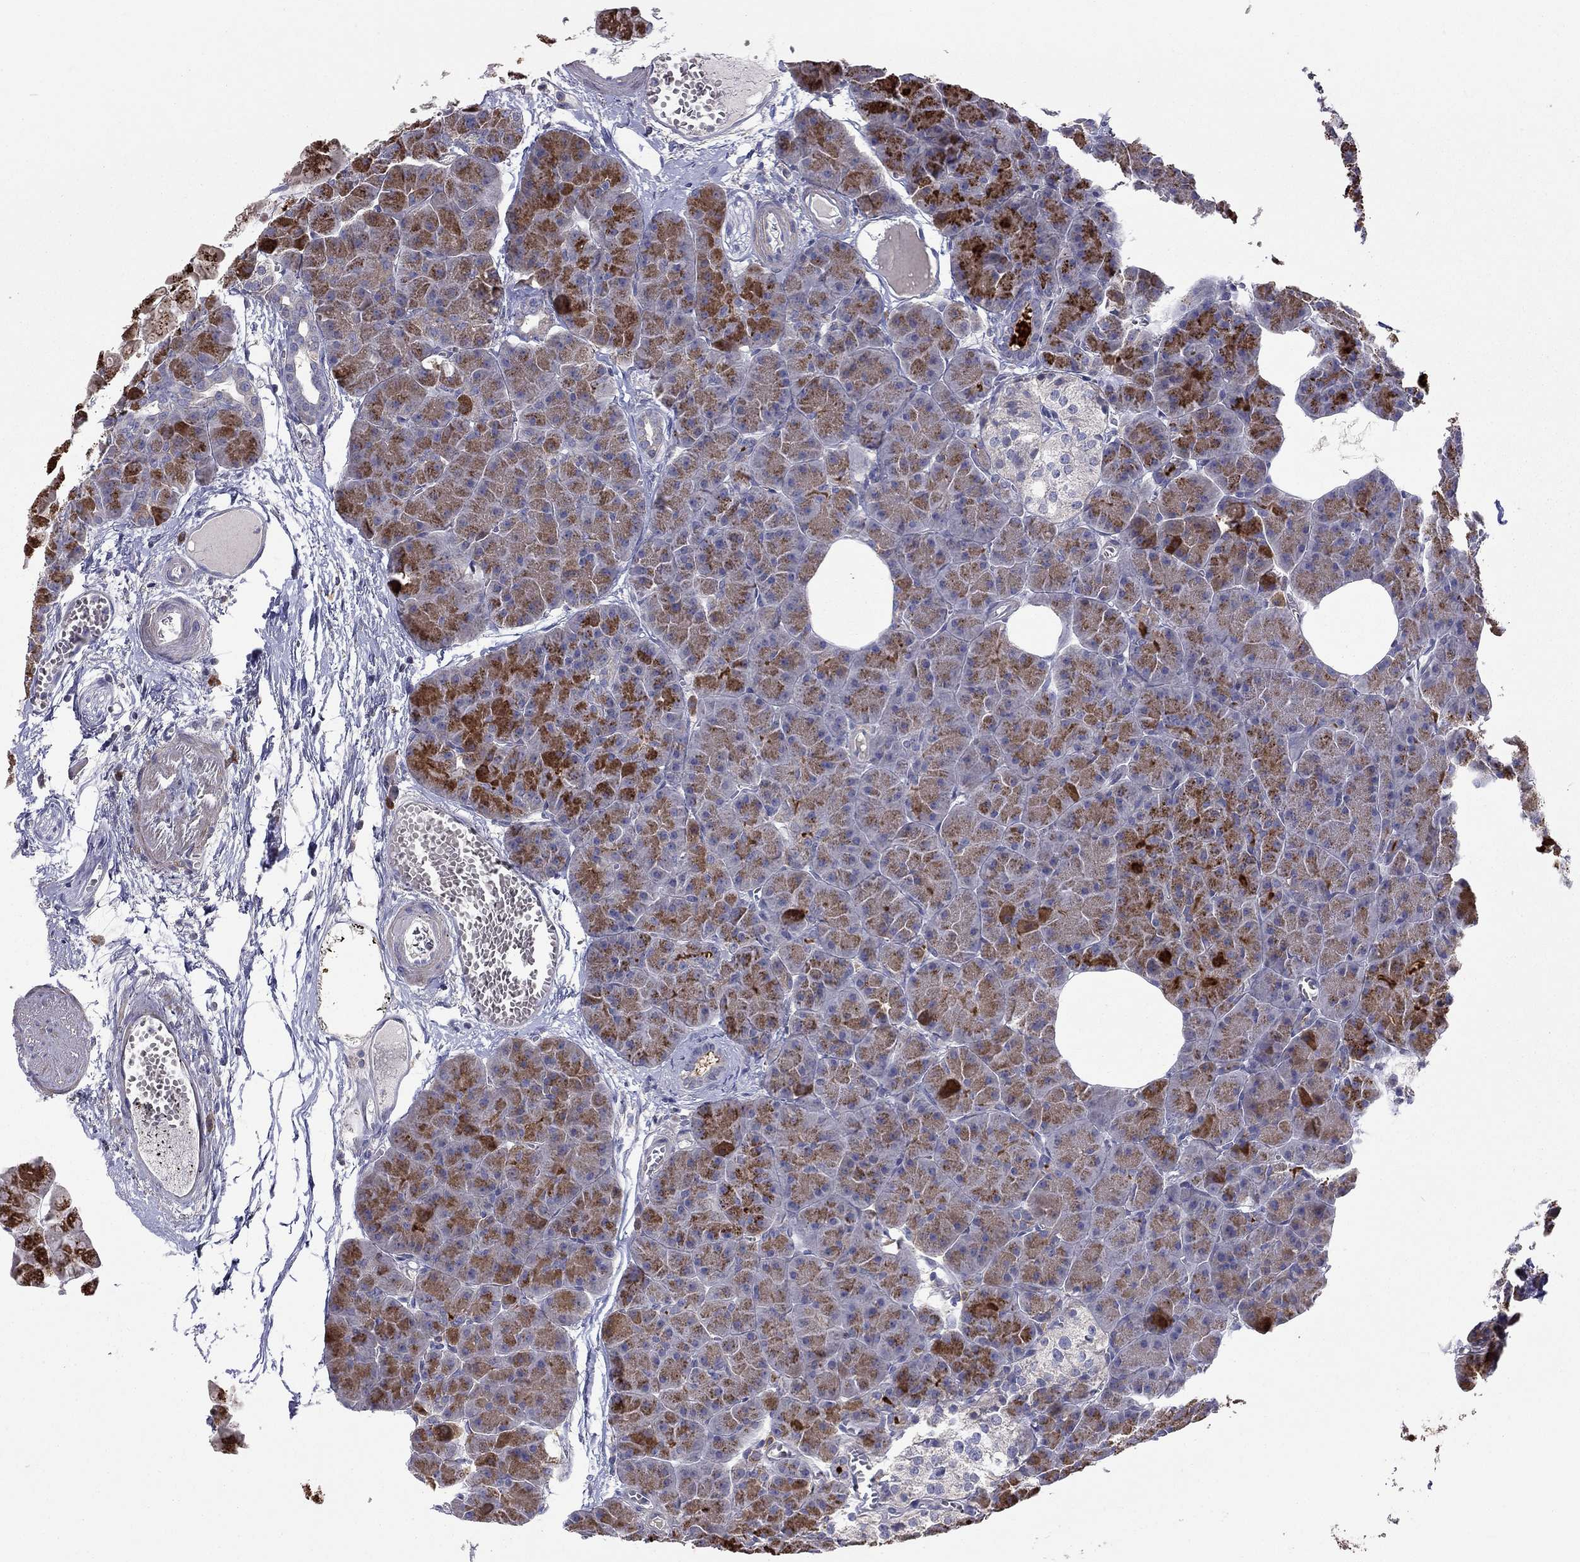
{"staining": {"intensity": "moderate", "quantity": ">75%", "location": "cytoplasmic/membranous"}, "tissue": "pancreas", "cell_type": "Exocrine glandular cells", "image_type": "normal", "snomed": [{"axis": "morphology", "description": "Normal tissue, NOS"}, {"axis": "topography", "description": "Adipose tissue"}, {"axis": "topography", "description": "Pancreas"}, {"axis": "topography", "description": "Peripheral nerve tissue"}], "caption": "A micrograph of human pancreas stained for a protein displays moderate cytoplasmic/membranous brown staining in exocrine glandular cells. Nuclei are stained in blue.", "gene": "SYTL2", "patient": {"sex": "female", "age": 58}}